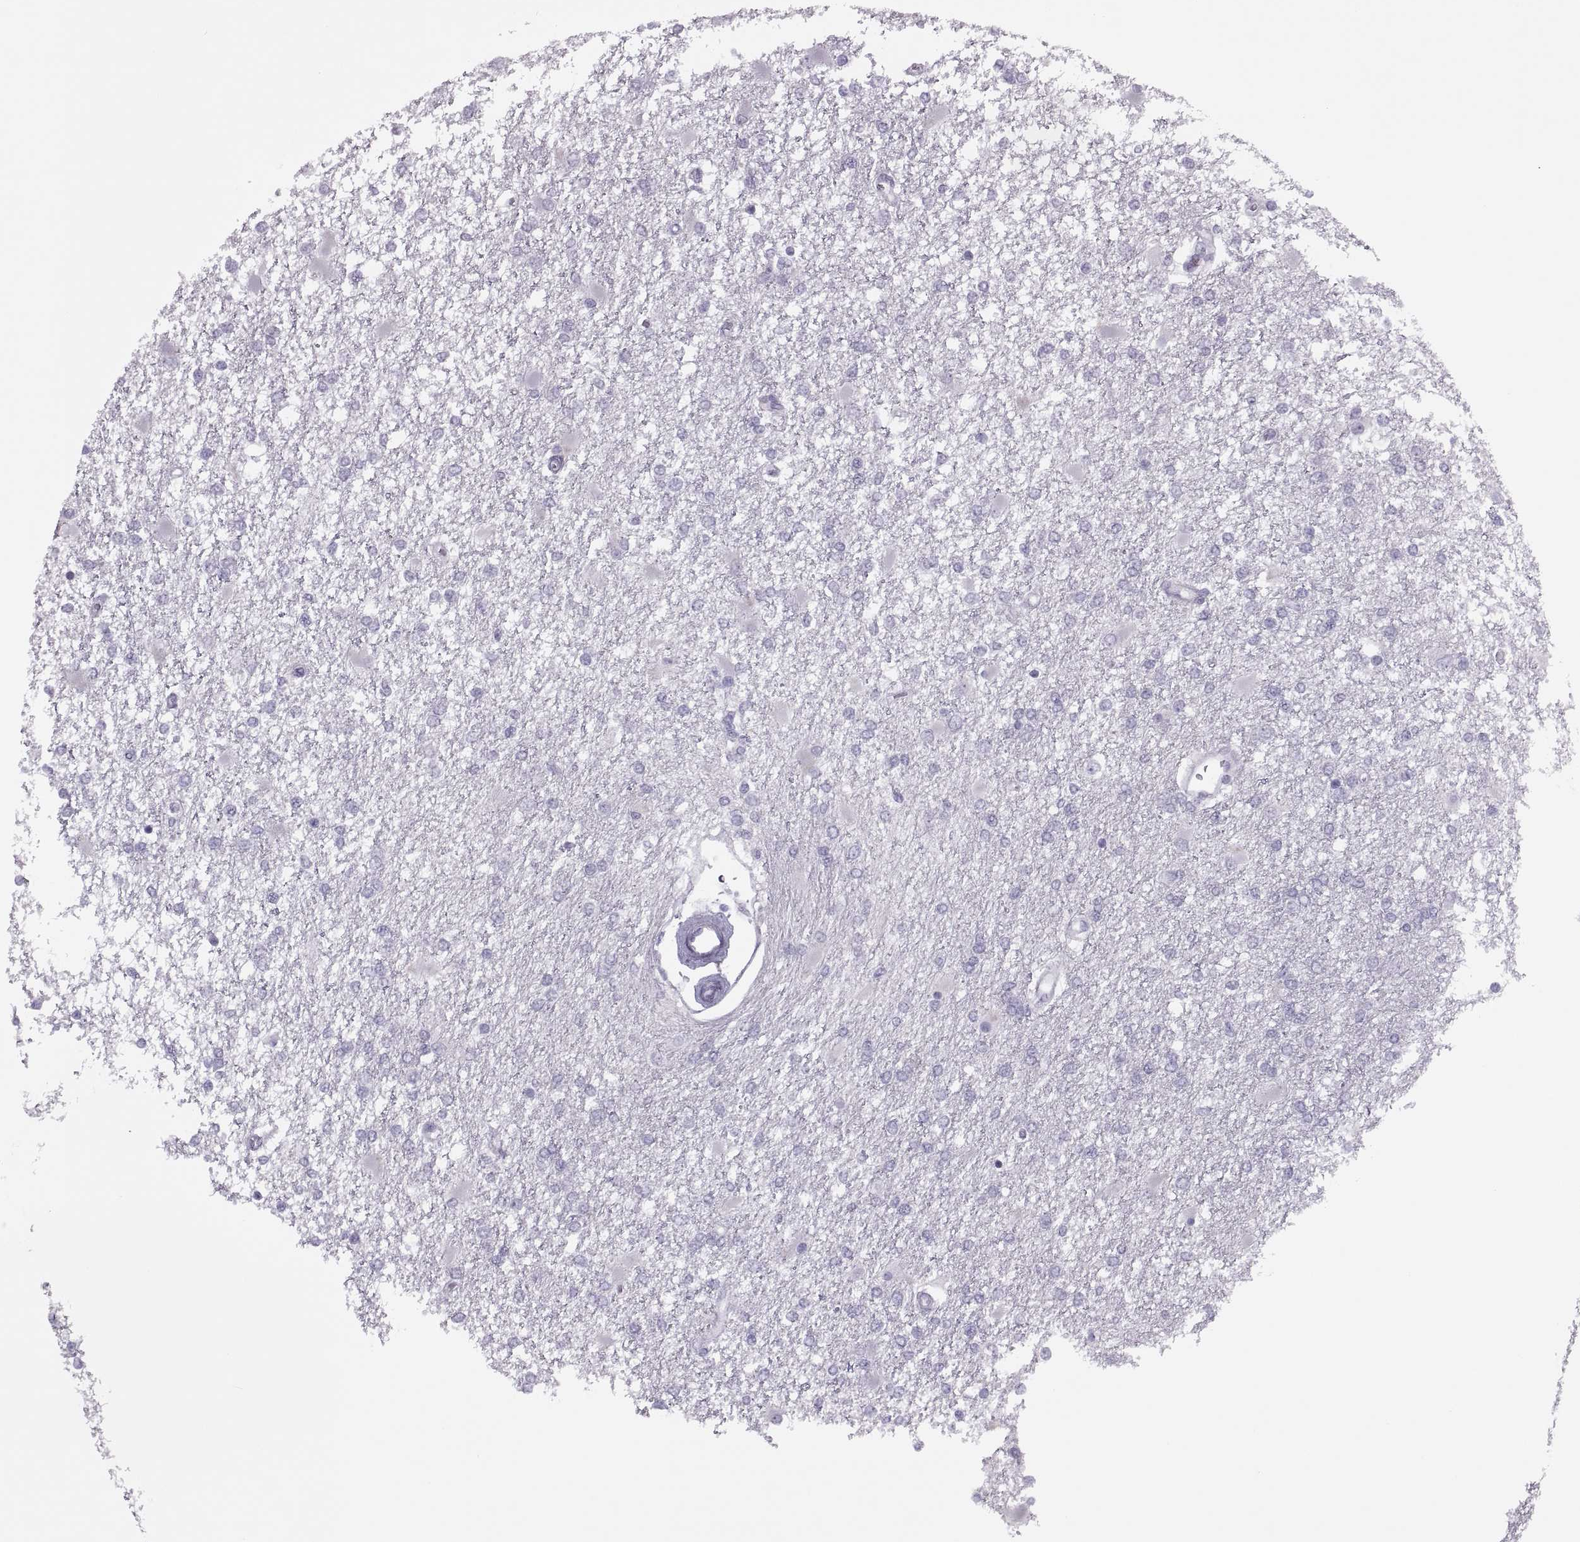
{"staining": {"intensity": "negative", "quantity": "none", "location": "none"}, "tissue": "glioma", "cell_type": "Tumor cells", "image_type": "cancer", "snomed": [{"axis": "morphology", "description": "Glioma, malignant, High grade"}, {"axis": "topography", "description": "Cerebral cortex"}], "caption": "Immunohistochemistry of malignant glioma (high-grade) exhibits no positivity in tumor cells. (Brightfield microscopy of DAB (3,3'-diaminobenzidine) IHC at high magnification).", "gene": "FAM24A", "patient": {"sex": "male", "age": 79}}